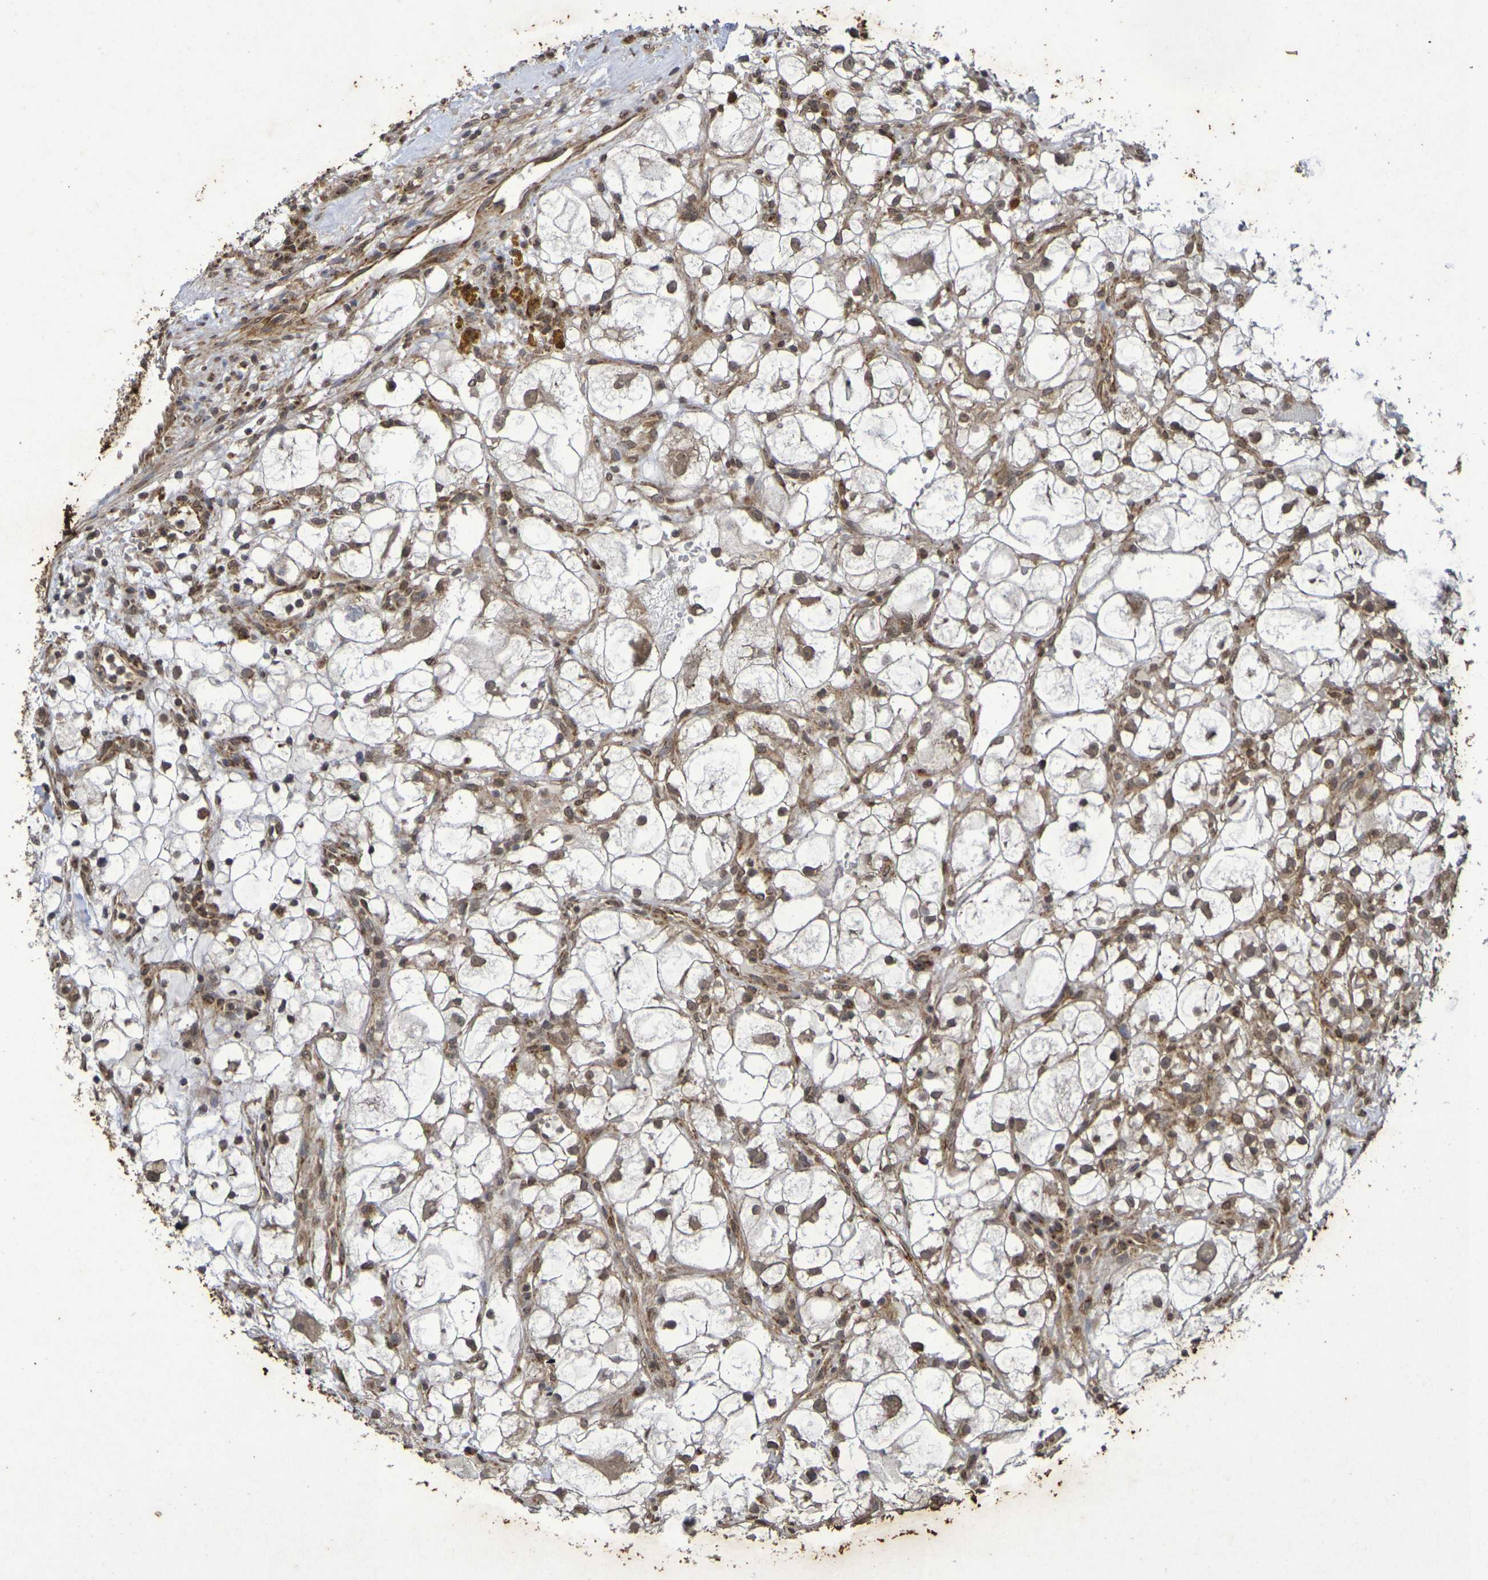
{"staining": {"intensity": "moderate", "quantity": ">75%", "location": "cytoplasmic/membranous,nuclear"}, "tissue": "renal cancer", "cell_type": "Tumor cells", "image_type": "cancer", "snomed": [{"axis": "morphology", "description": "Adenocarcinoma, NOS"}, {"axis": "topography", "description": "Kidney"}], "caption": "A brown stain labels moderate cytoplasmic/membranous and nuclear staining of a protein in renal cancer tumor cells. The protein of interest is shown in brown color, while the nuclei are stained blue.", "gene": "GUCY1A2", "patient": {"sex": "female", "age": 60}}